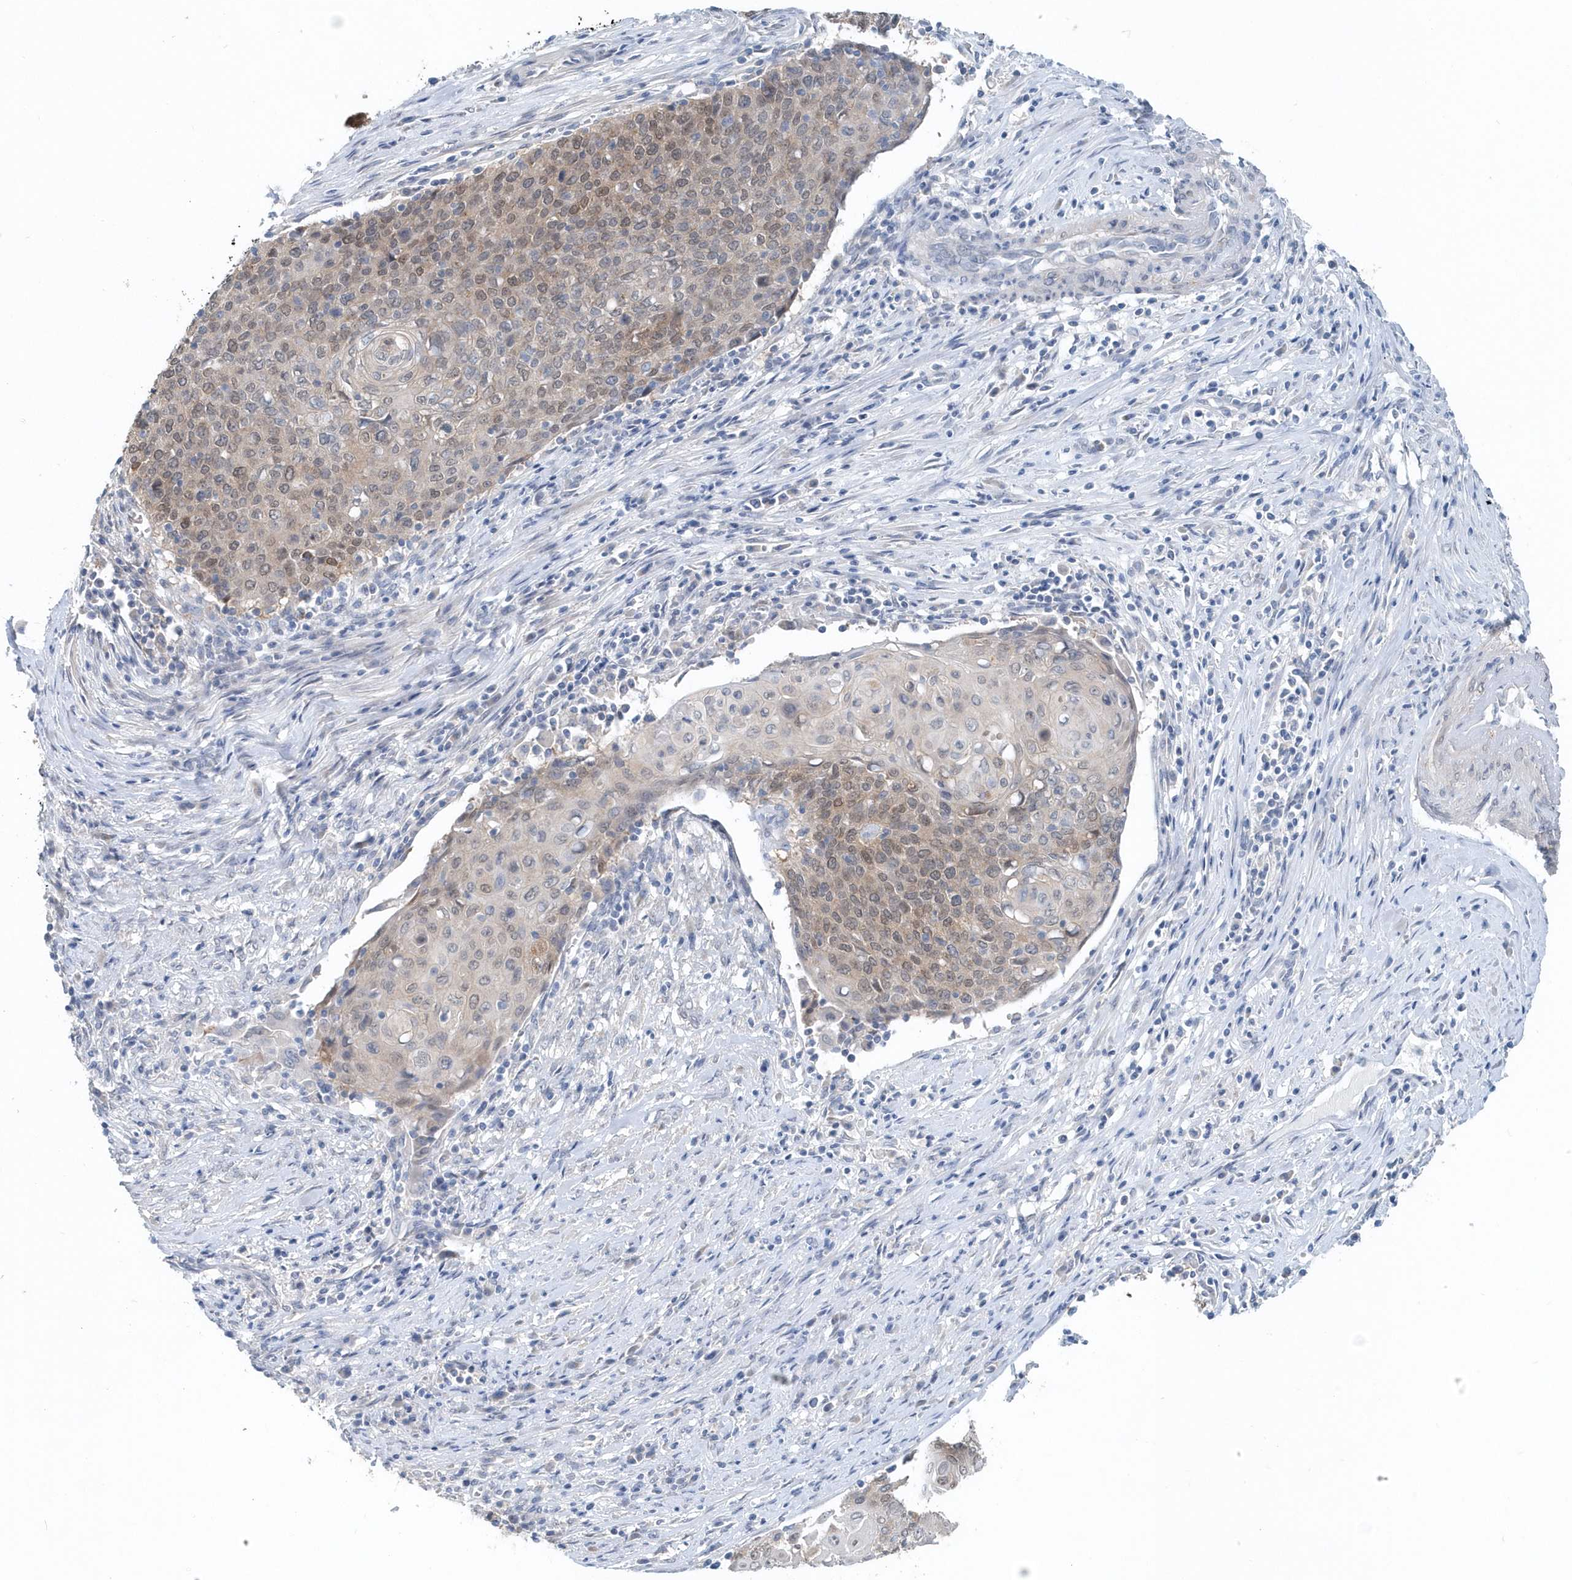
{"staining": {"intensity": "moderate", "quantity": "25%-75%", "location": "cytoplasmic/membranous,nuclear"}, "tissue": "cervical cancer", "cell_type": "Tumor cells", "image_type": "cancer", "snomed": [{"axis": "morphology", "description": "Squamous cell carcinoma, NOS"}, {"axis": "topography", "description": "Cervix"}], "caption": "IHC staining of cervical squamous cell carcinoma, which displays medium levels of moderate cytoplasmic/membranous and nuclear positivity in approximately 25%-75% of tumor cells indicating moderate cytoplasmic/membranous and nuclear protein positivity. The staining was performed using DAB (3,3'-diaminobenzidine) (brown) for protein detection and nuclei were counterstained in hematoxylin (blue).", "gene": "PFN2", "patient": {"sex": "female", "age": 39}}